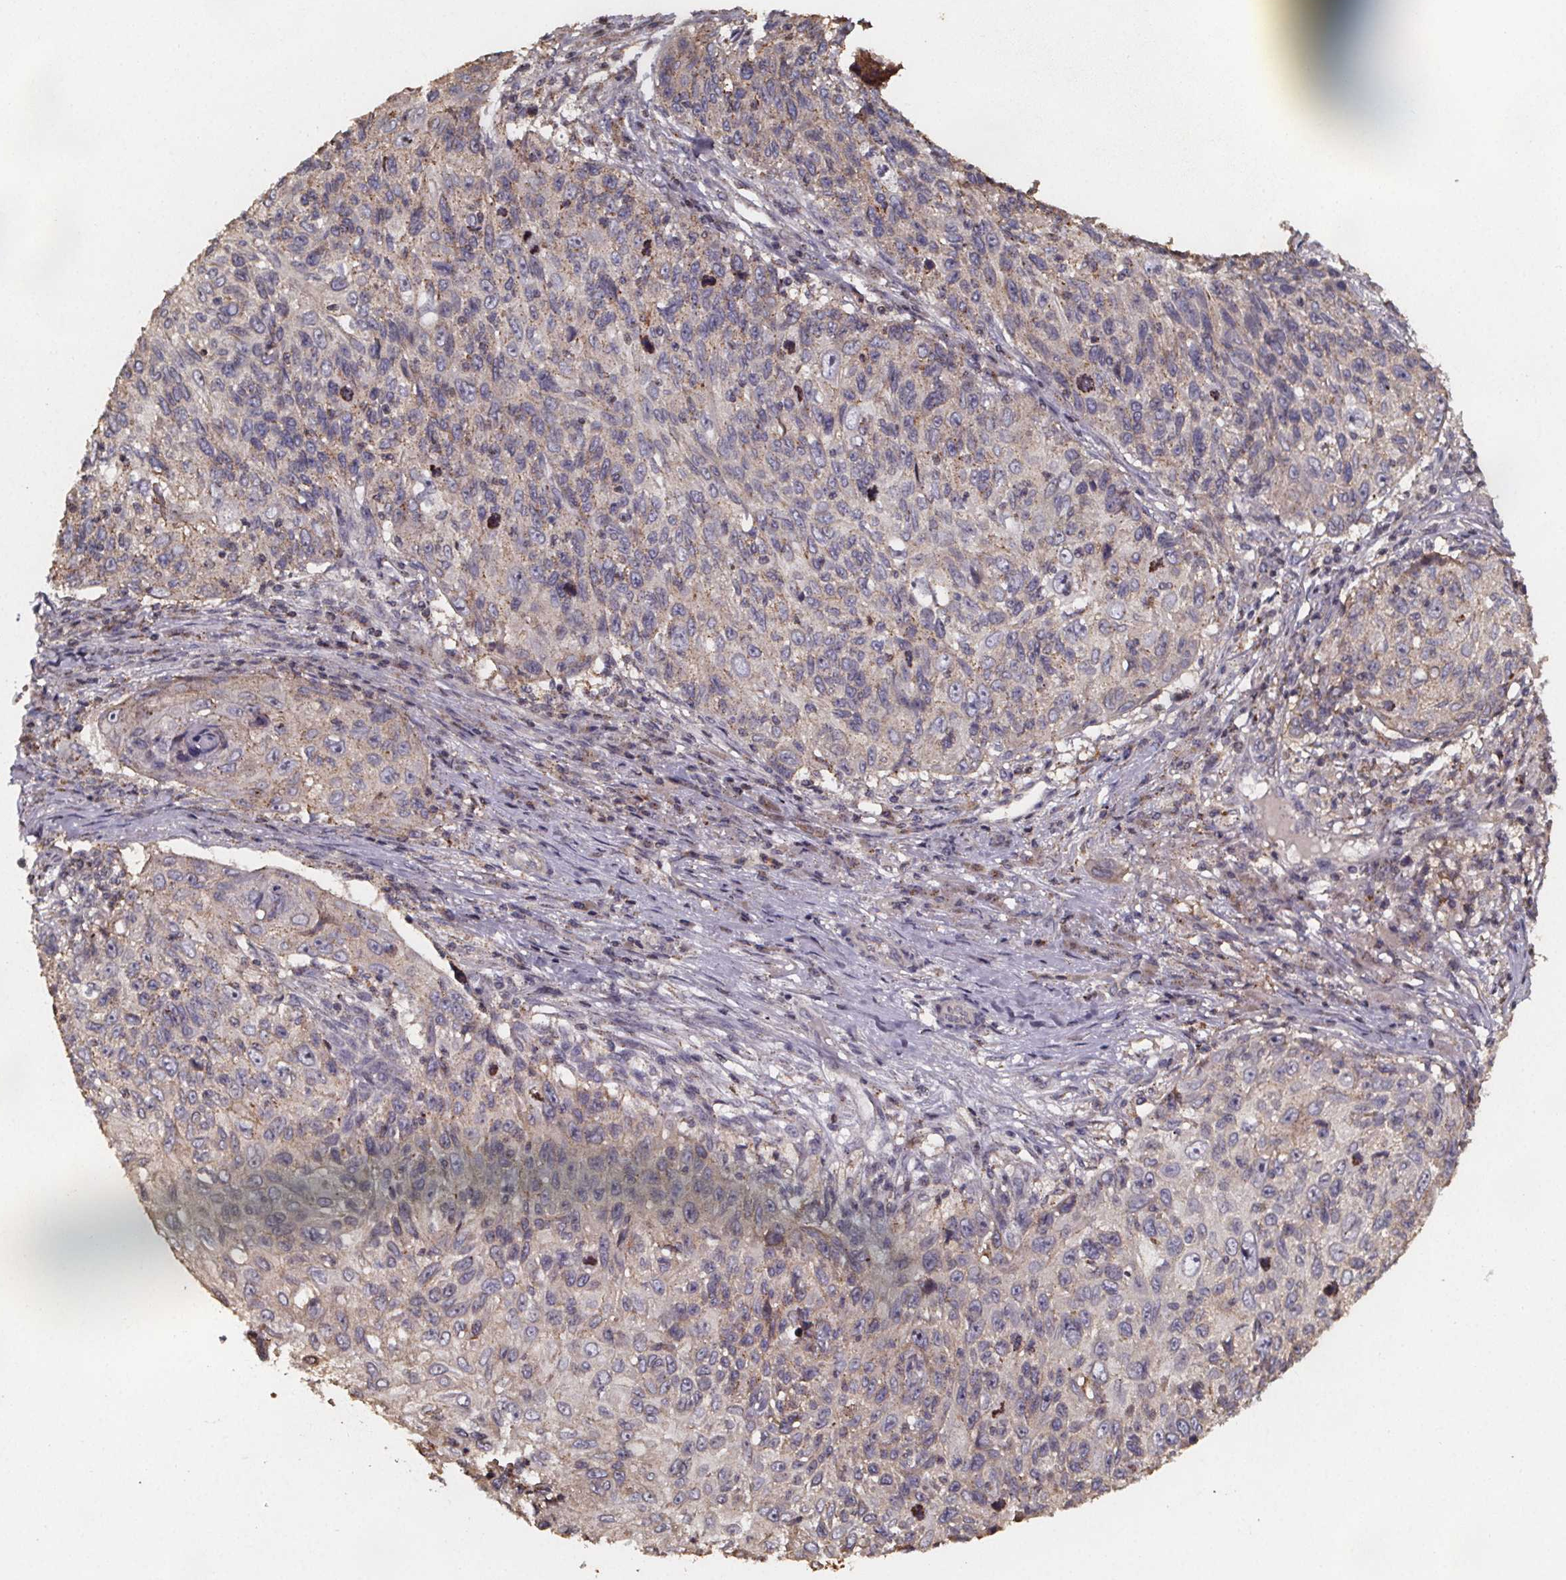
{"staining": {"intensity": "weak", "quantity": "<25%", "location": "cytoplasmic/membranous"}, "tissue": "skin cancer", "cell_type": "Tumor cells", "image_type": "cancer", "snomed": [{"axis": "morphology", "description": "Squamous cell carcinoma, NOS"}, {"axis": "topography", "description": "Skin"}], "caption": "Tumor cells show no significant protein positivity in skin cancer (squamous cell carcinoma).", "gene": "ZNF879", "patient": {"sex": "male", "age": 92}}